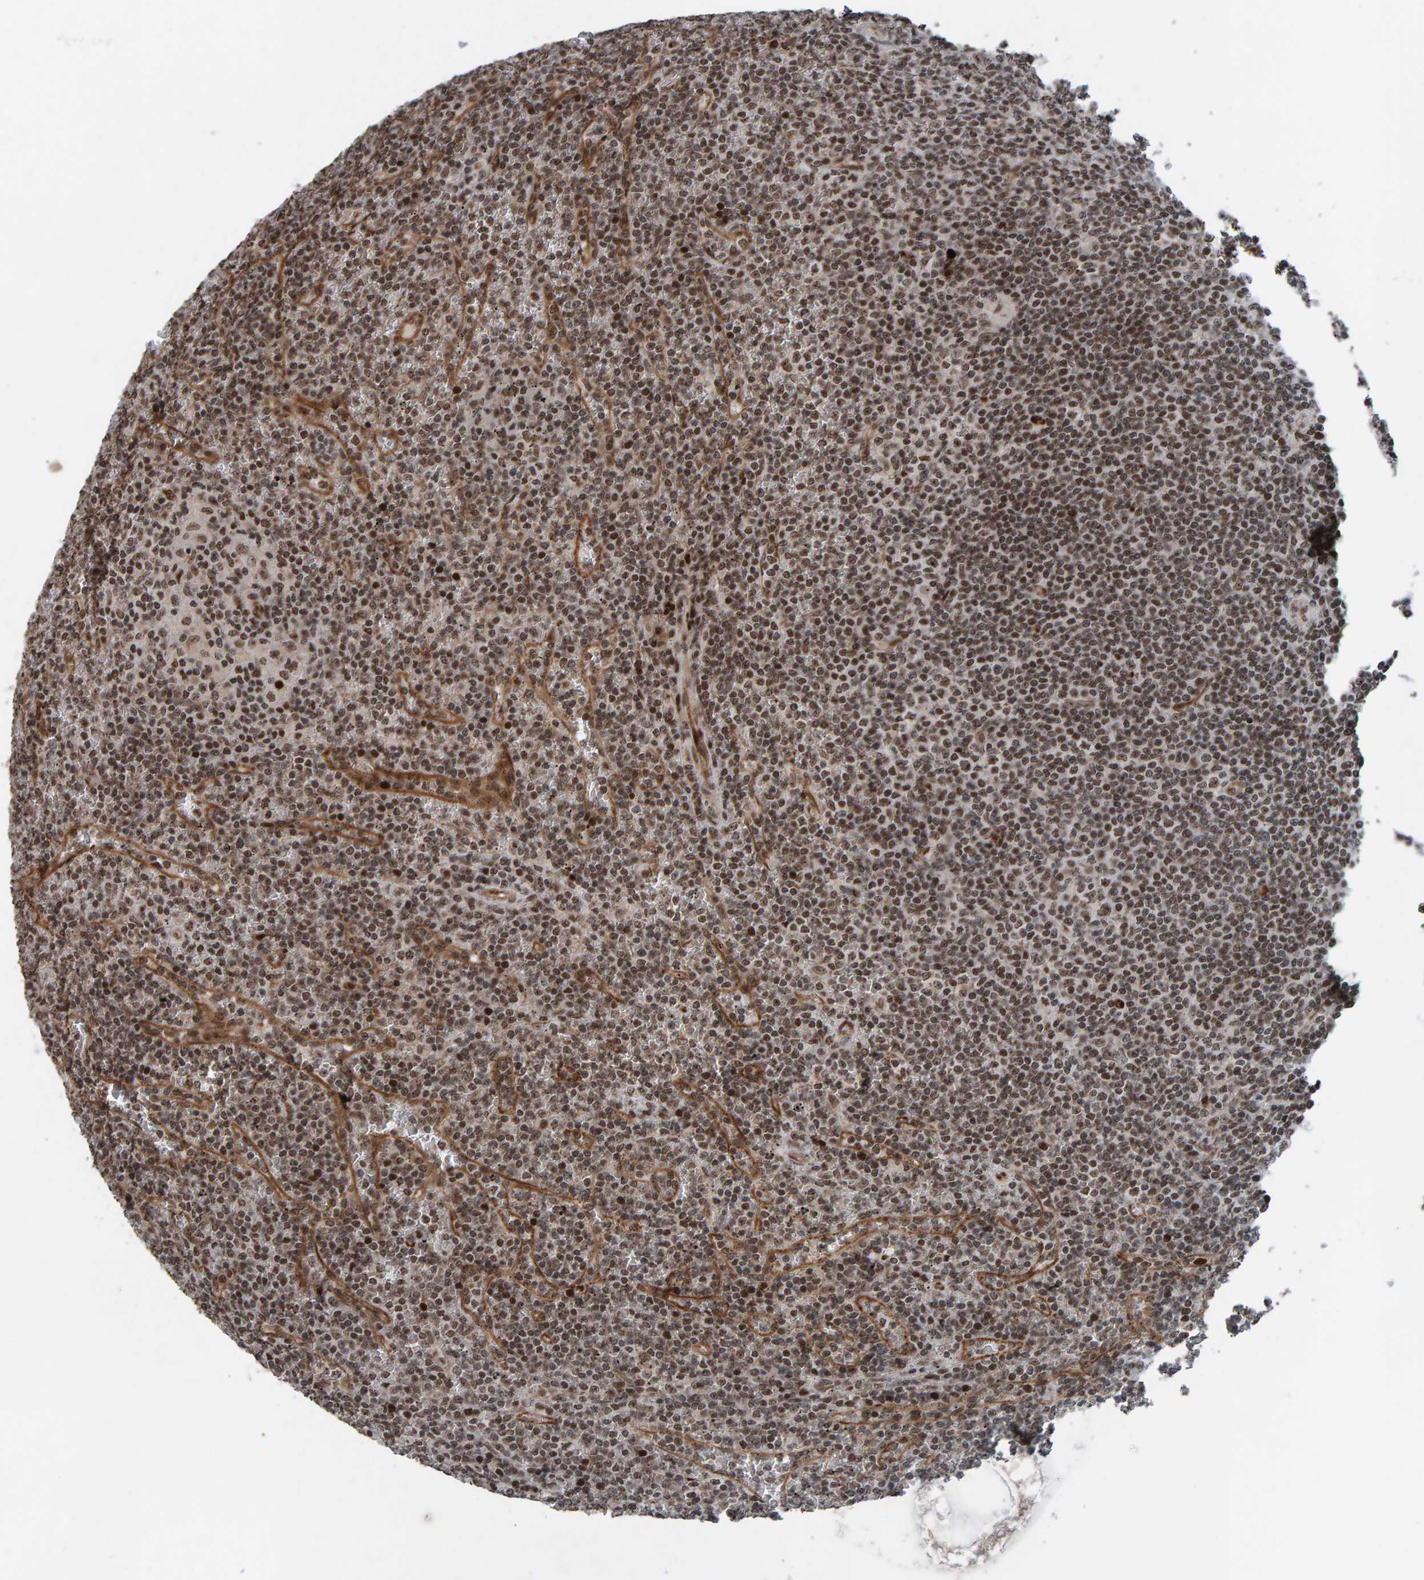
{"staining": {"intensity": "moderate", "quantity": ">75%", "location": "nuclear"}, "tissue": "lymphoma", "cell_type": "Tumor cells", "image_type": "cancer", "snomed": [{"axis": "morphology", "description": "Malignant lymphoma, non-Hodgkin's type, Low grade"}, {"axis": "topography", "description": "Spleen"}], "caption": "There is medium levels of moderate nuclear expression in tumor cells of malignant lymphoma, non-Hodgkin's type (low-grade), as demonstrated by immunohistochemical staining (brown color).", "gene": "ZNF366", "patient": {"sex": "female", "age": 19}}